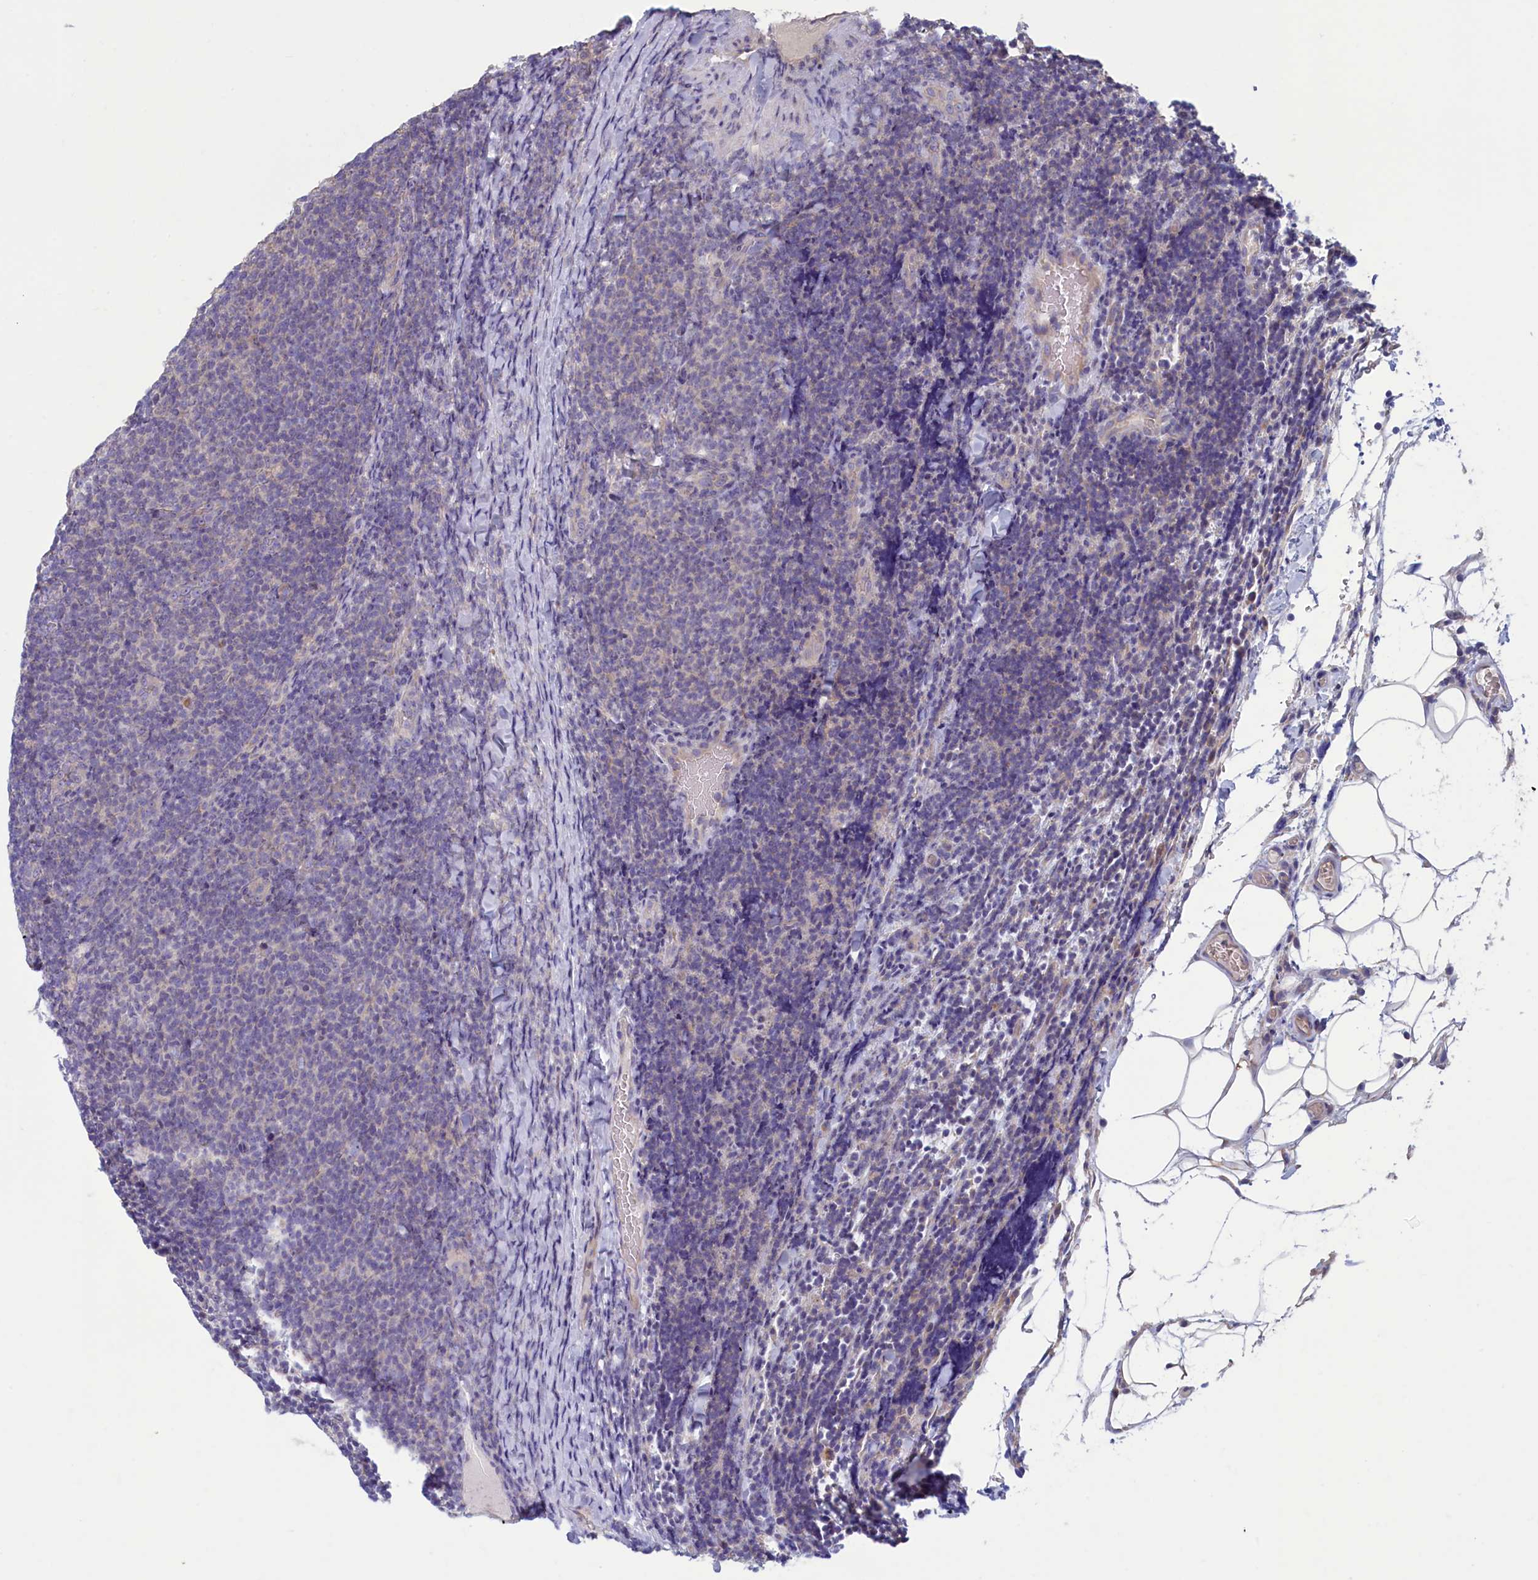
{"staining": {"intensity": "negative", "quantity": "none", "location": "none"}, "tissue": "lymphoma", "cell_type": "Tumor cells", "image_type": "cancer", "snomed": [{"axis": "morphology", "description": "Malignant lymphoma, non-Hodgkin's type, Low grade"}, {"axis": "topography", "description": "Lymph node"}], "caption": "IHC image of neoplastic tissue: human lymphoma stained with DAB (3,3'-diaminobenzidine) displays no significant protein staining in tumor cells.", "gene": "CIAO2B", "patient": {"sex": "male", "age": 66}}